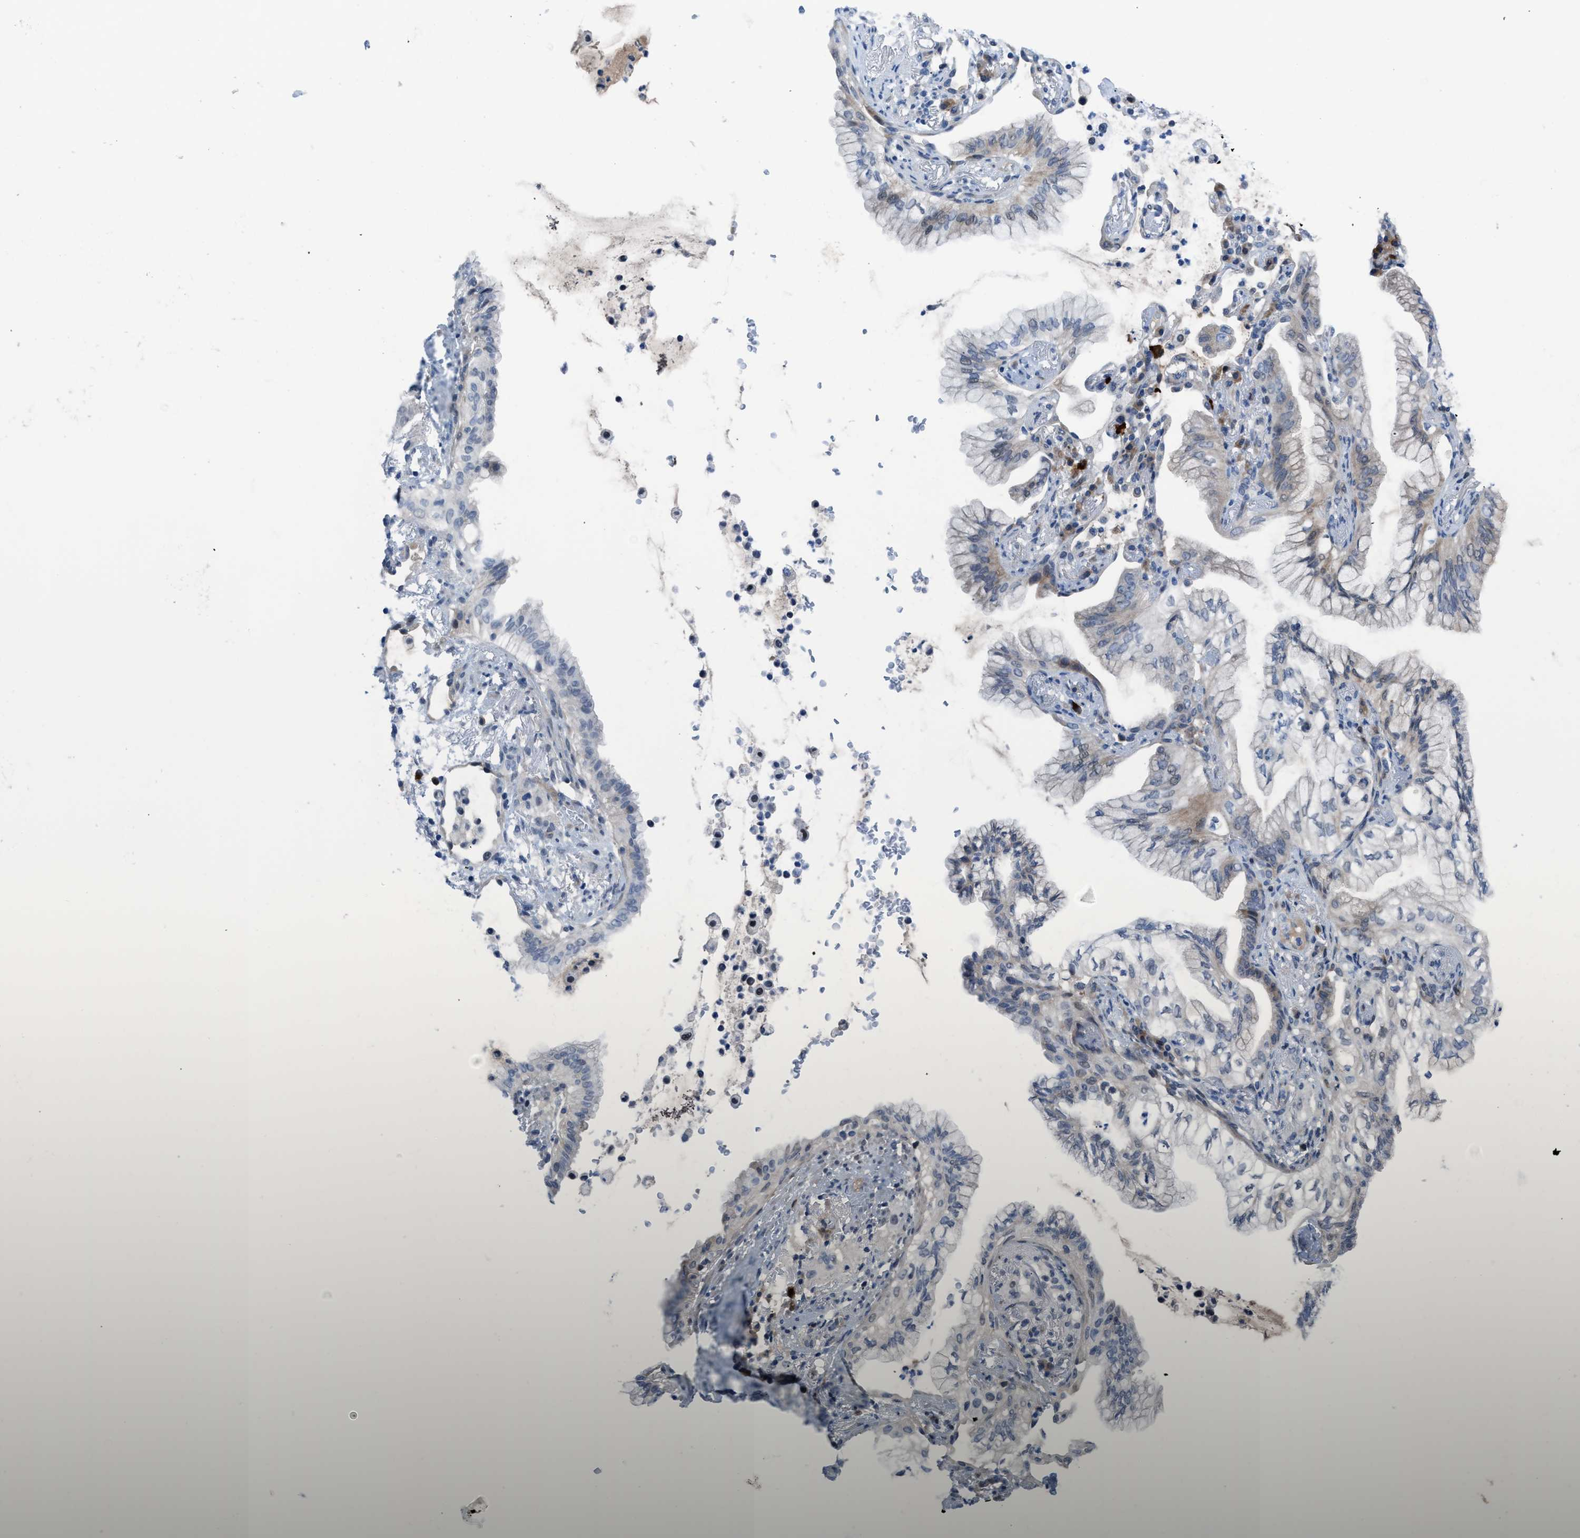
{"staining": {"intensity": "moderate", "quantity": "<25%", "location": "cytoplasmic/membranous"}, "tissue": "lung cancer", "cell_type": "Tumor cells", "image_type": "cancer", "snomed": [{"axis": "morphology", "description": "Adenocarcinoma, NOS"}, {"axis": "topography", "description": "Lung"}], "caption": "About <25% of tumor cells in lung cancer show moderate cytoplasmic/membranous protein staining as visualized by brown immunohistochemical staining.", "gene": "IL17RE", "patient": {"sex": "female", "age": 70}}